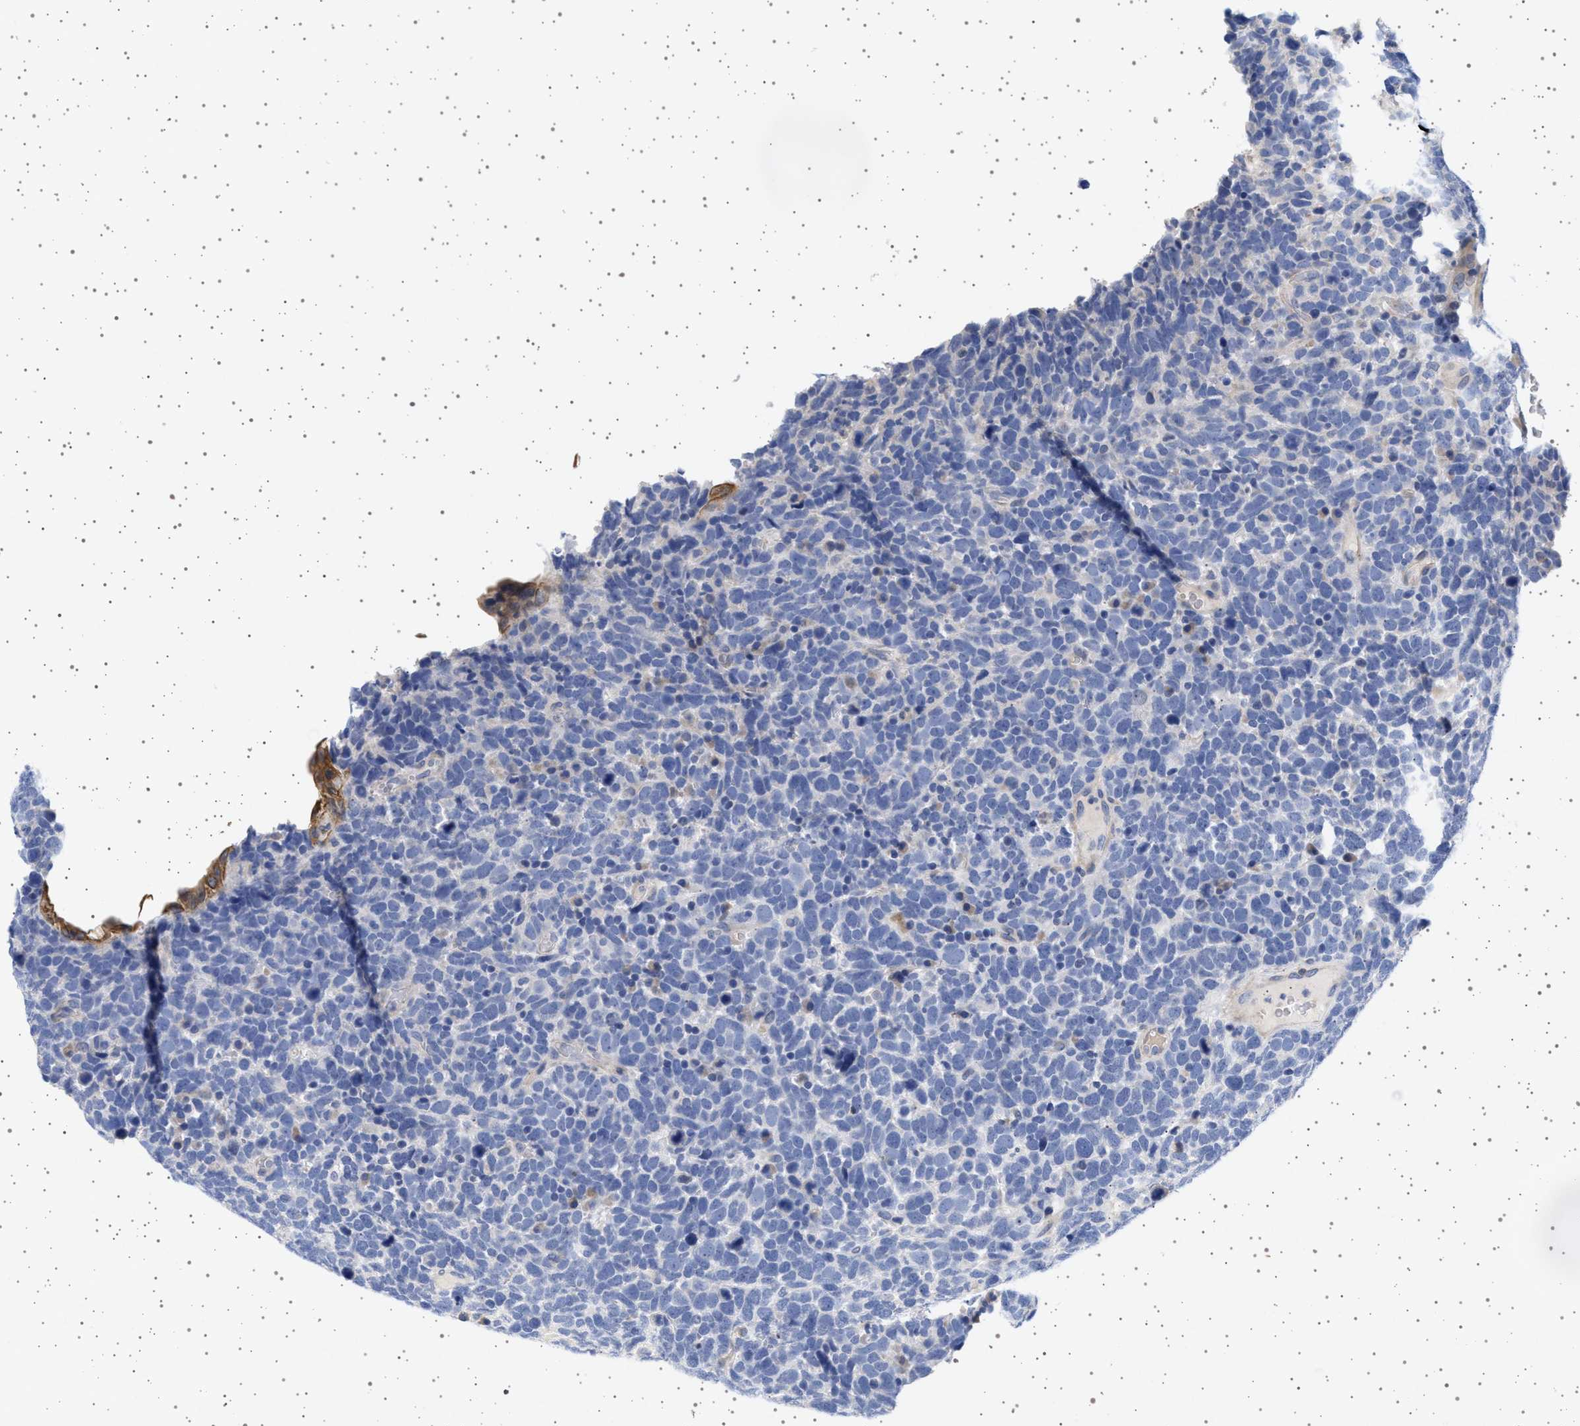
{"staining": {"intensity": "negative", "quantity": "none", "location": "none"}, "tissue": "urothelial cancer", "cell_type": "Tumor cells", "image_type": "cancer", "snomed": [{"axis": "morphology", "description": "Urothelial carcinoma, High grade"}, {"axis": "topography", "description": "Urinary bladder"}], "caption": "Histopathology image shows no protein expression in tumor cells of urothelial cancer tissue.", "gene": "TRMT10B", "patient": {"sex": "female", "age": 82}}